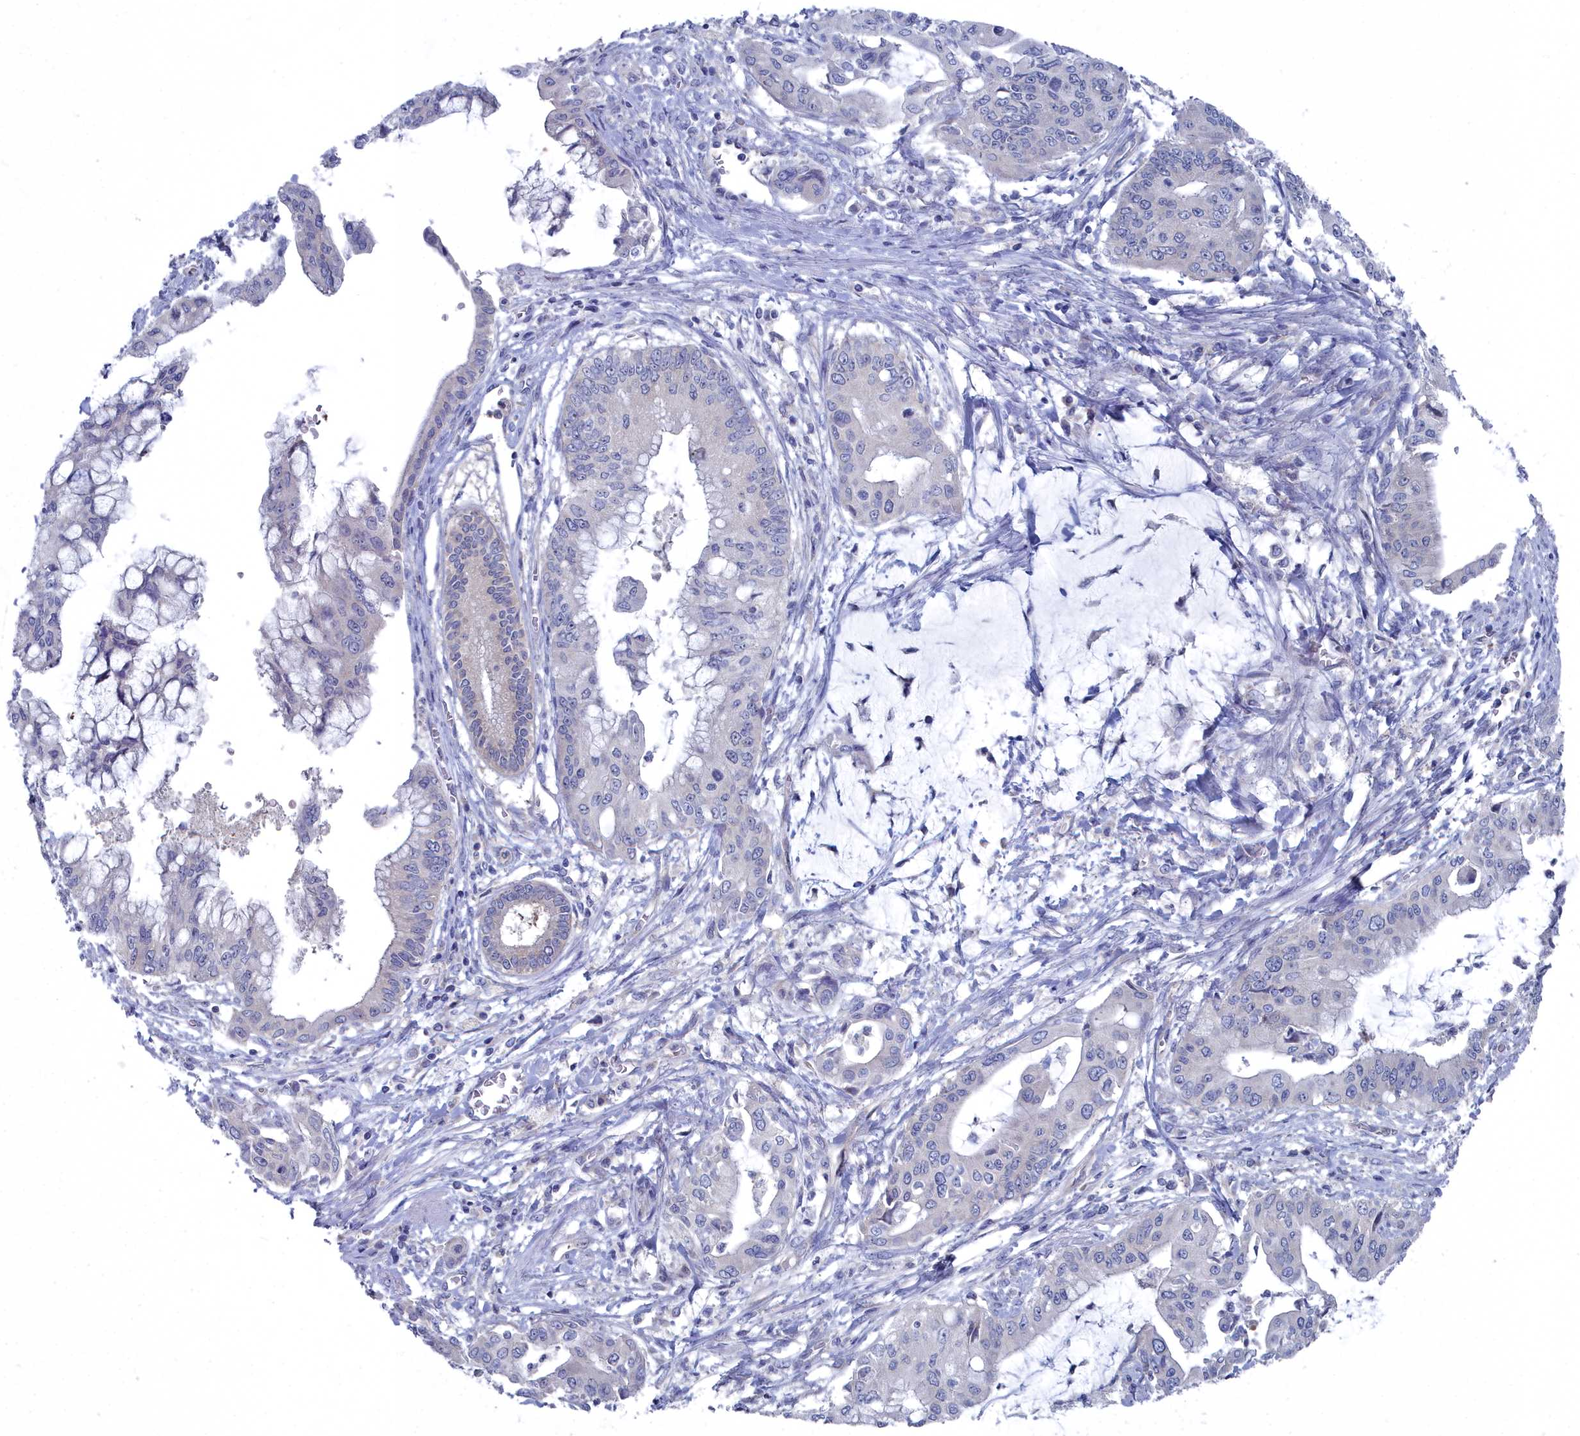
{"staining": {"intensity": "negative", "quantity": "none", "location": "none"}, "tissue": "pancreatic cancer", "cell_type": "Tumor cells", "image_type": "cancer", "snomed": [{"axis": "morphology", "description": "Adenocarcinoma, NOS"}, {"axis": "topography", "description": "Pancreas"}], "caption": "Pancreatic cancer (adenocarcinoma) was stained to show a protein in brown. There is no significant positivity in tumor cells. (DAB (3,3'-diaminobenzidine) immunohistochemistry (IHC) with hematoxylin counter stain).", "gene": "CCDC149", "patient": {"sex": "male", "age": 46}}